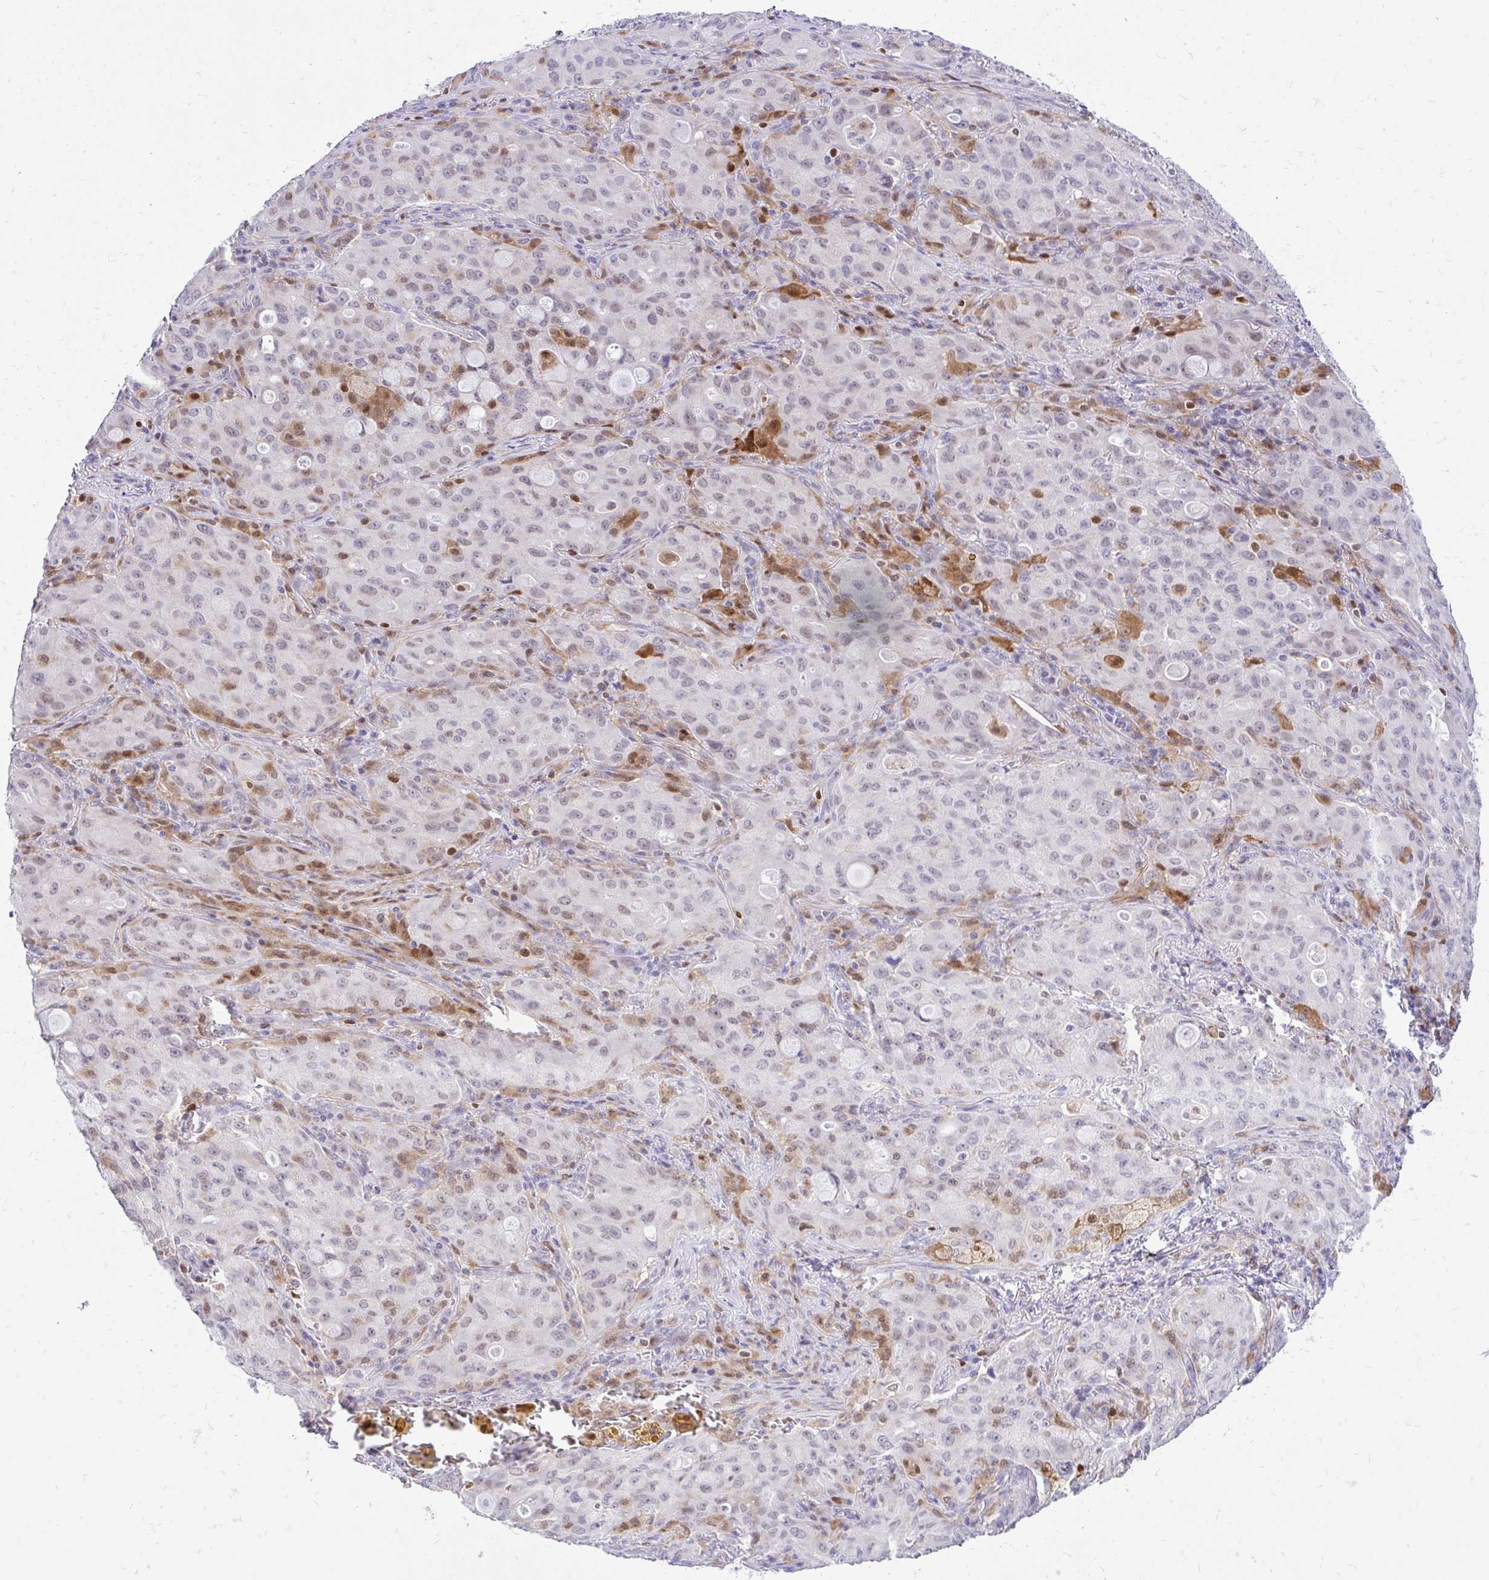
{"staining": {"intensity": "weak", "quantity": "25%-75%", "location": "nuclear"}, "tissue": "lung cancer", "cell_type": "Tumor cells", "image_type": "cancer", "snomed": [{"axis": "morphology", "description": "Adenocarcinoma, NOS"}, {"axis": "topography", "description": "Lung"}], "caption": "This photomicrograph shows lung cancer stained with immunohistochemistry to label a protein in brown. The nuclear of tumor cells show weak positivity for the protein. Nuclei are counter-stained blue.", "gene": "GLB1L2", "patient": {"sex": "female", "age": 44}}